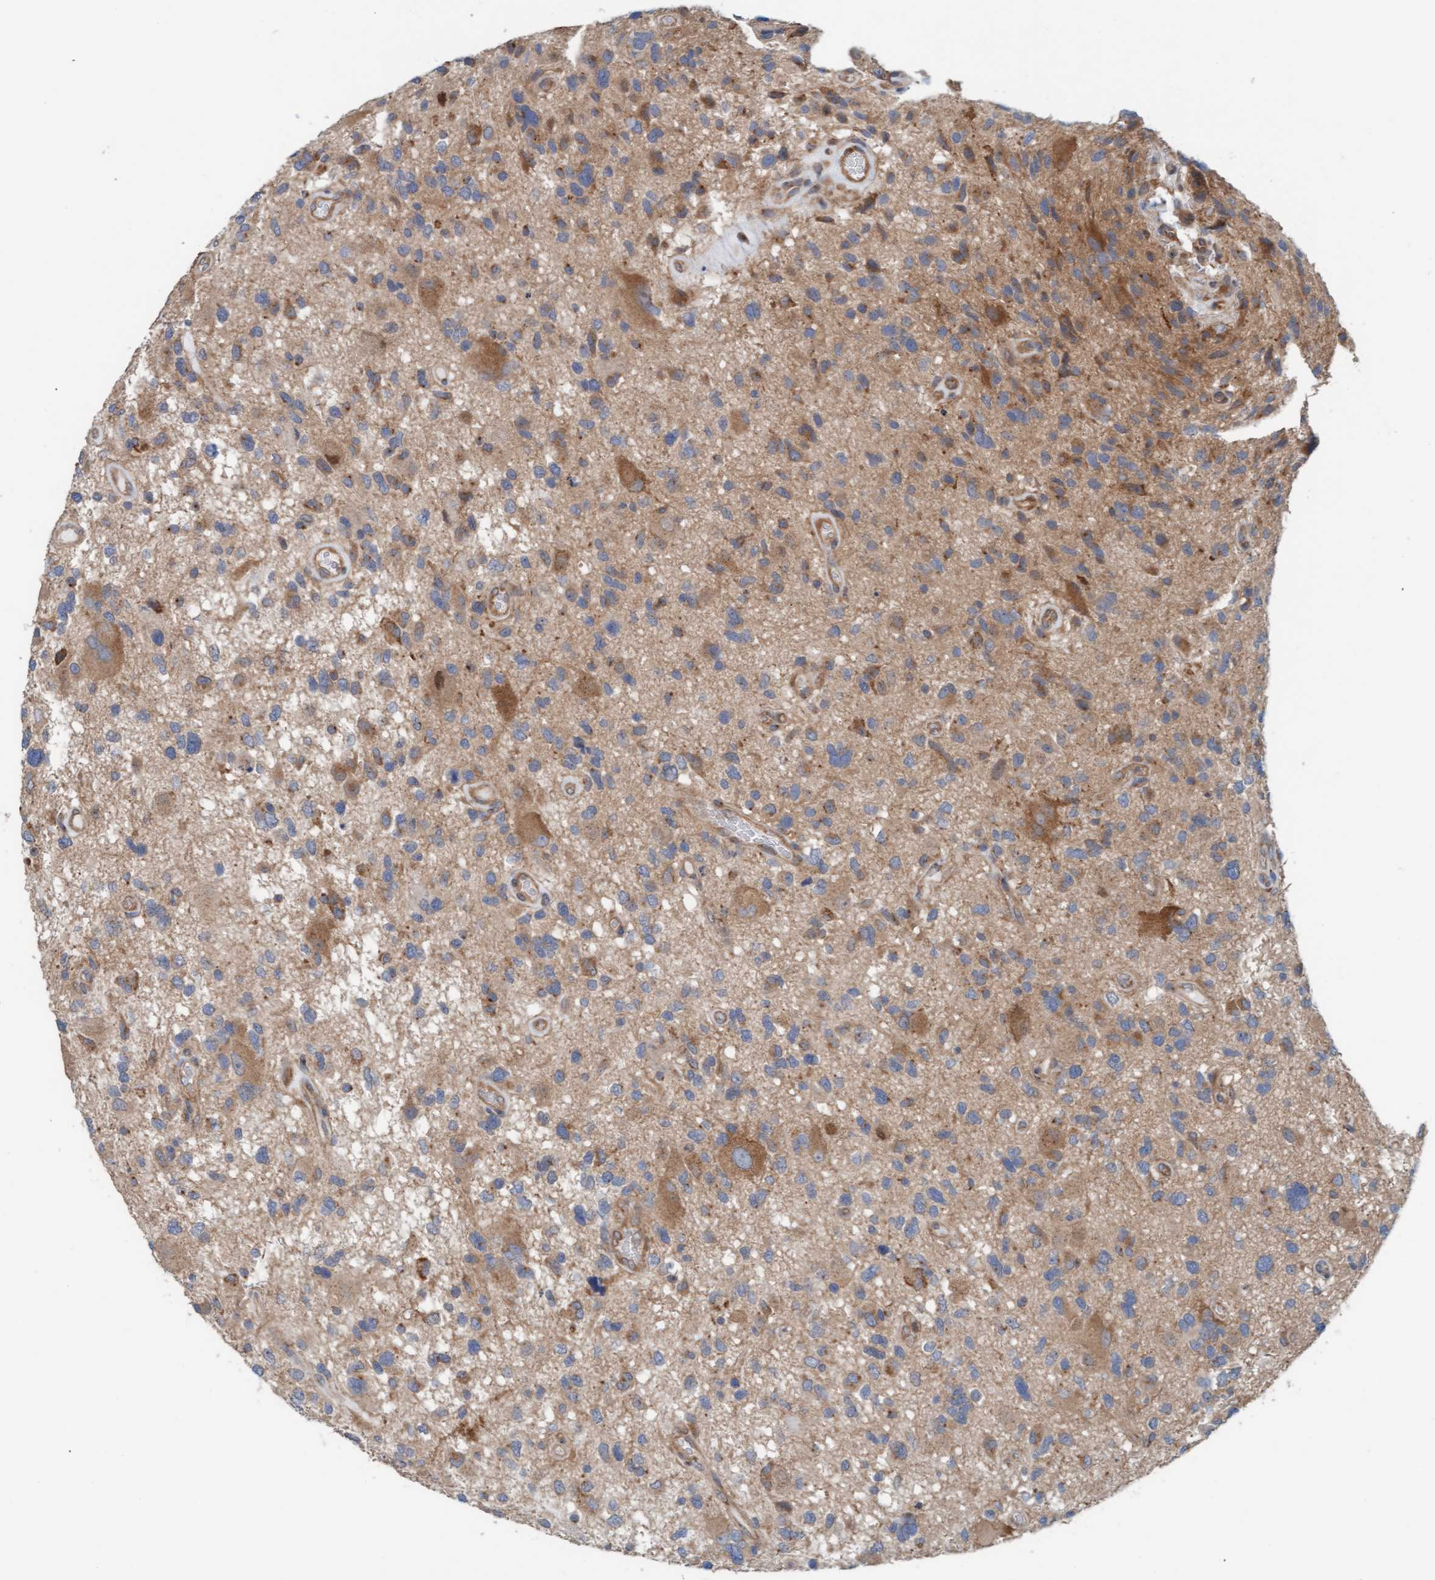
{"staining": {"intensity": "moderate", "quantity": "<25%", "location": "cytoplasmic/membranous"}, "tissue": "glioma", "cell_type": "Tumor cells", "image_type": "cancer", "snomed": [{"axis": "morphology", "description": "Glioma, malignant, High grade"}, {"axis": "topography", "description": "Brain"}], "caption": "This histopathology image shows glioma stained with immunohistochemistry (IHC) to label a protein in brown. The cytoplasmic/membranous of tumor cells show moderate positivity for the protein. Nuclei are counter-stained blue.", "gene": "UBAP1", "patient": {"sex": "male", "age": 33}}